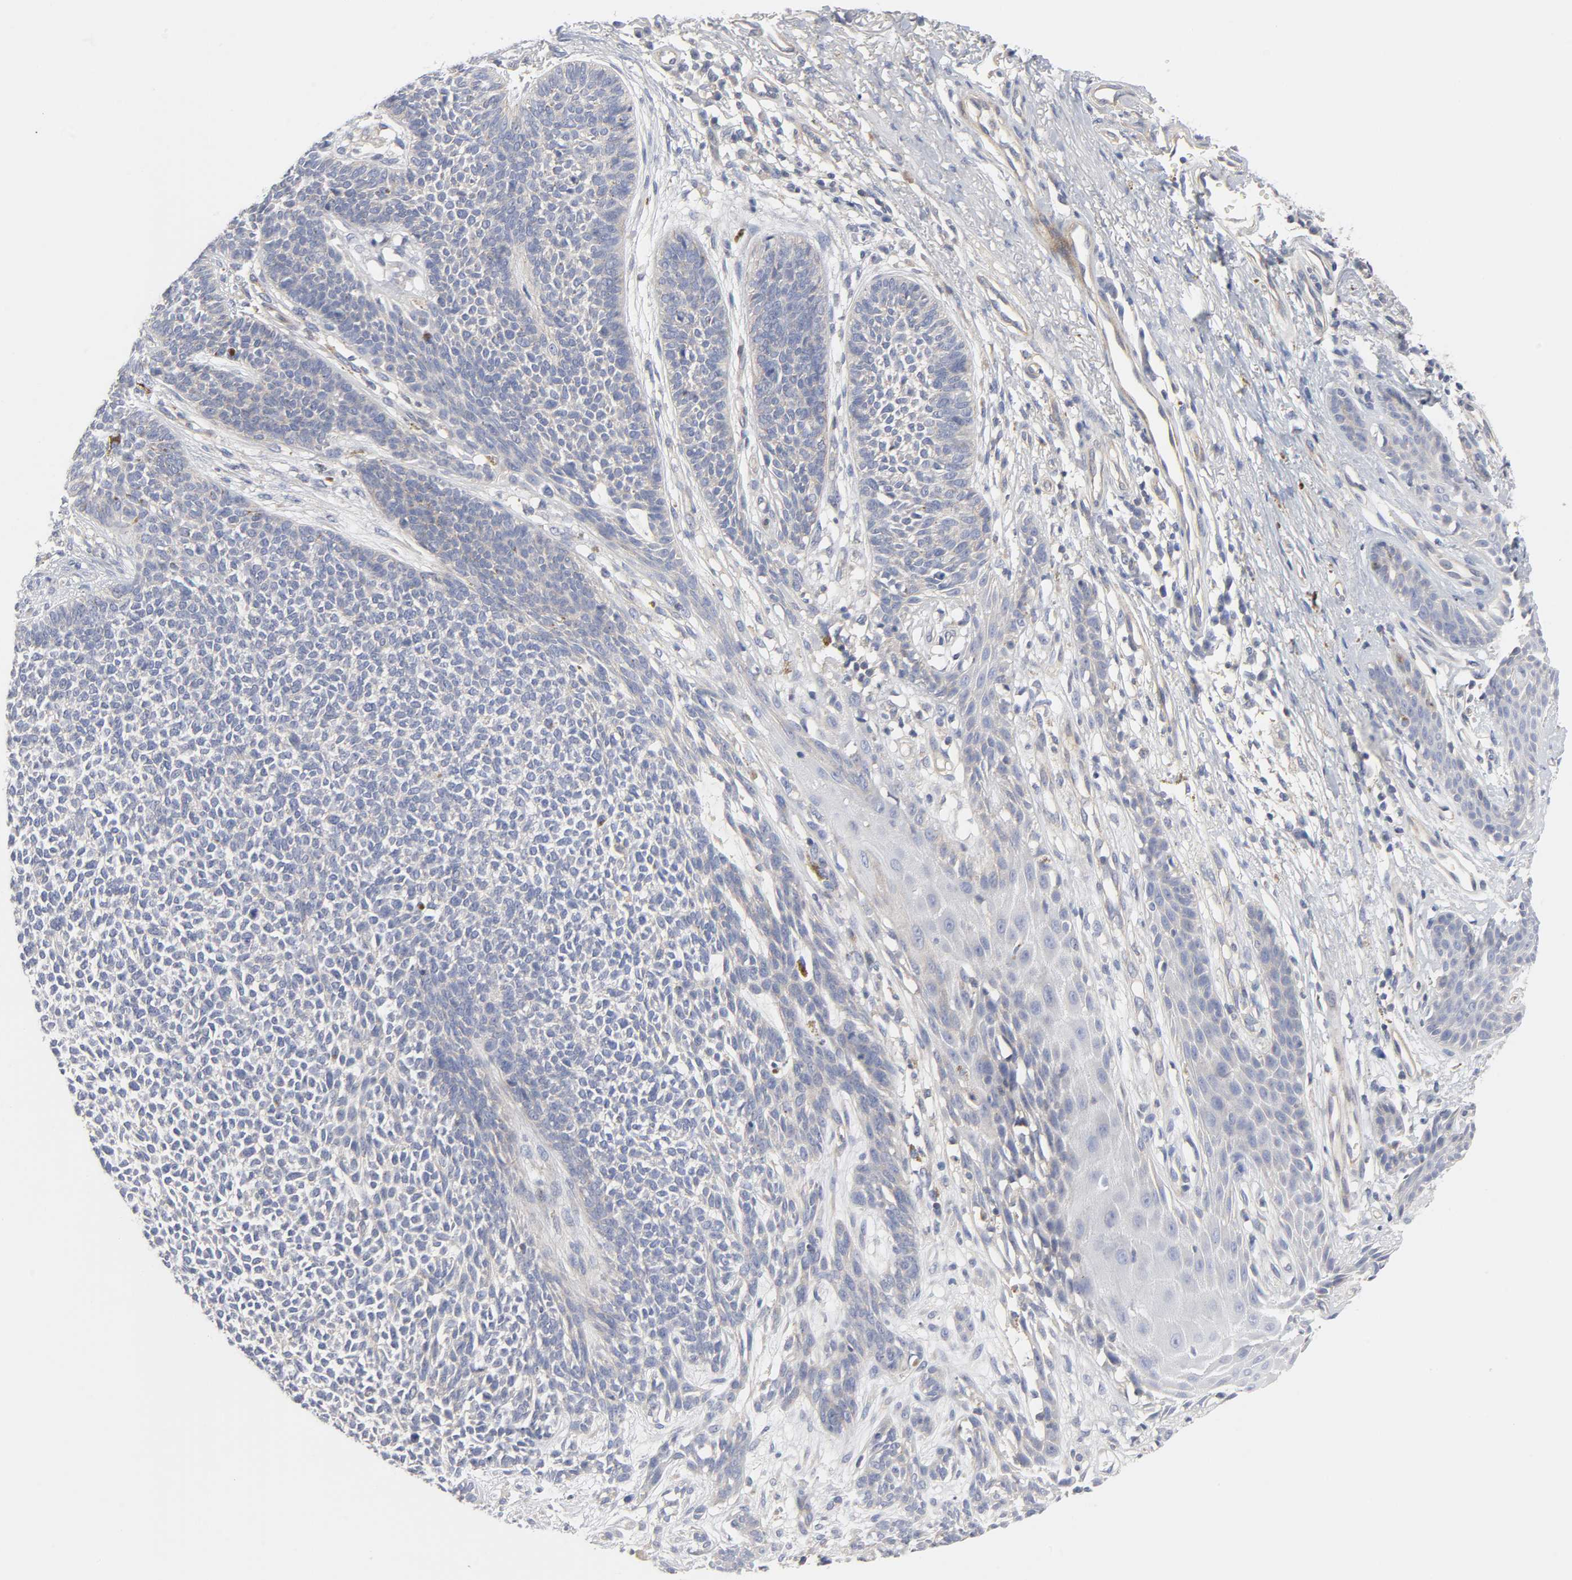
{"staining": {"intensity": "negative", "quantity": "none", "location": "none"}, "tissue": "skin cancer", "cell_type": "Tumor cells", "image_type": "cancer", "snomed": [{"axis": "morphology", "description": "Basal cell carcinoma"}, {"axis": "topography", "description": "Skin"}], "caption": "An image of human basal cell carcinoma (skin) is negative for staining in tumor cells.", "gene": "ROCK1", "patient": {"sex": "female", "age": 84}}